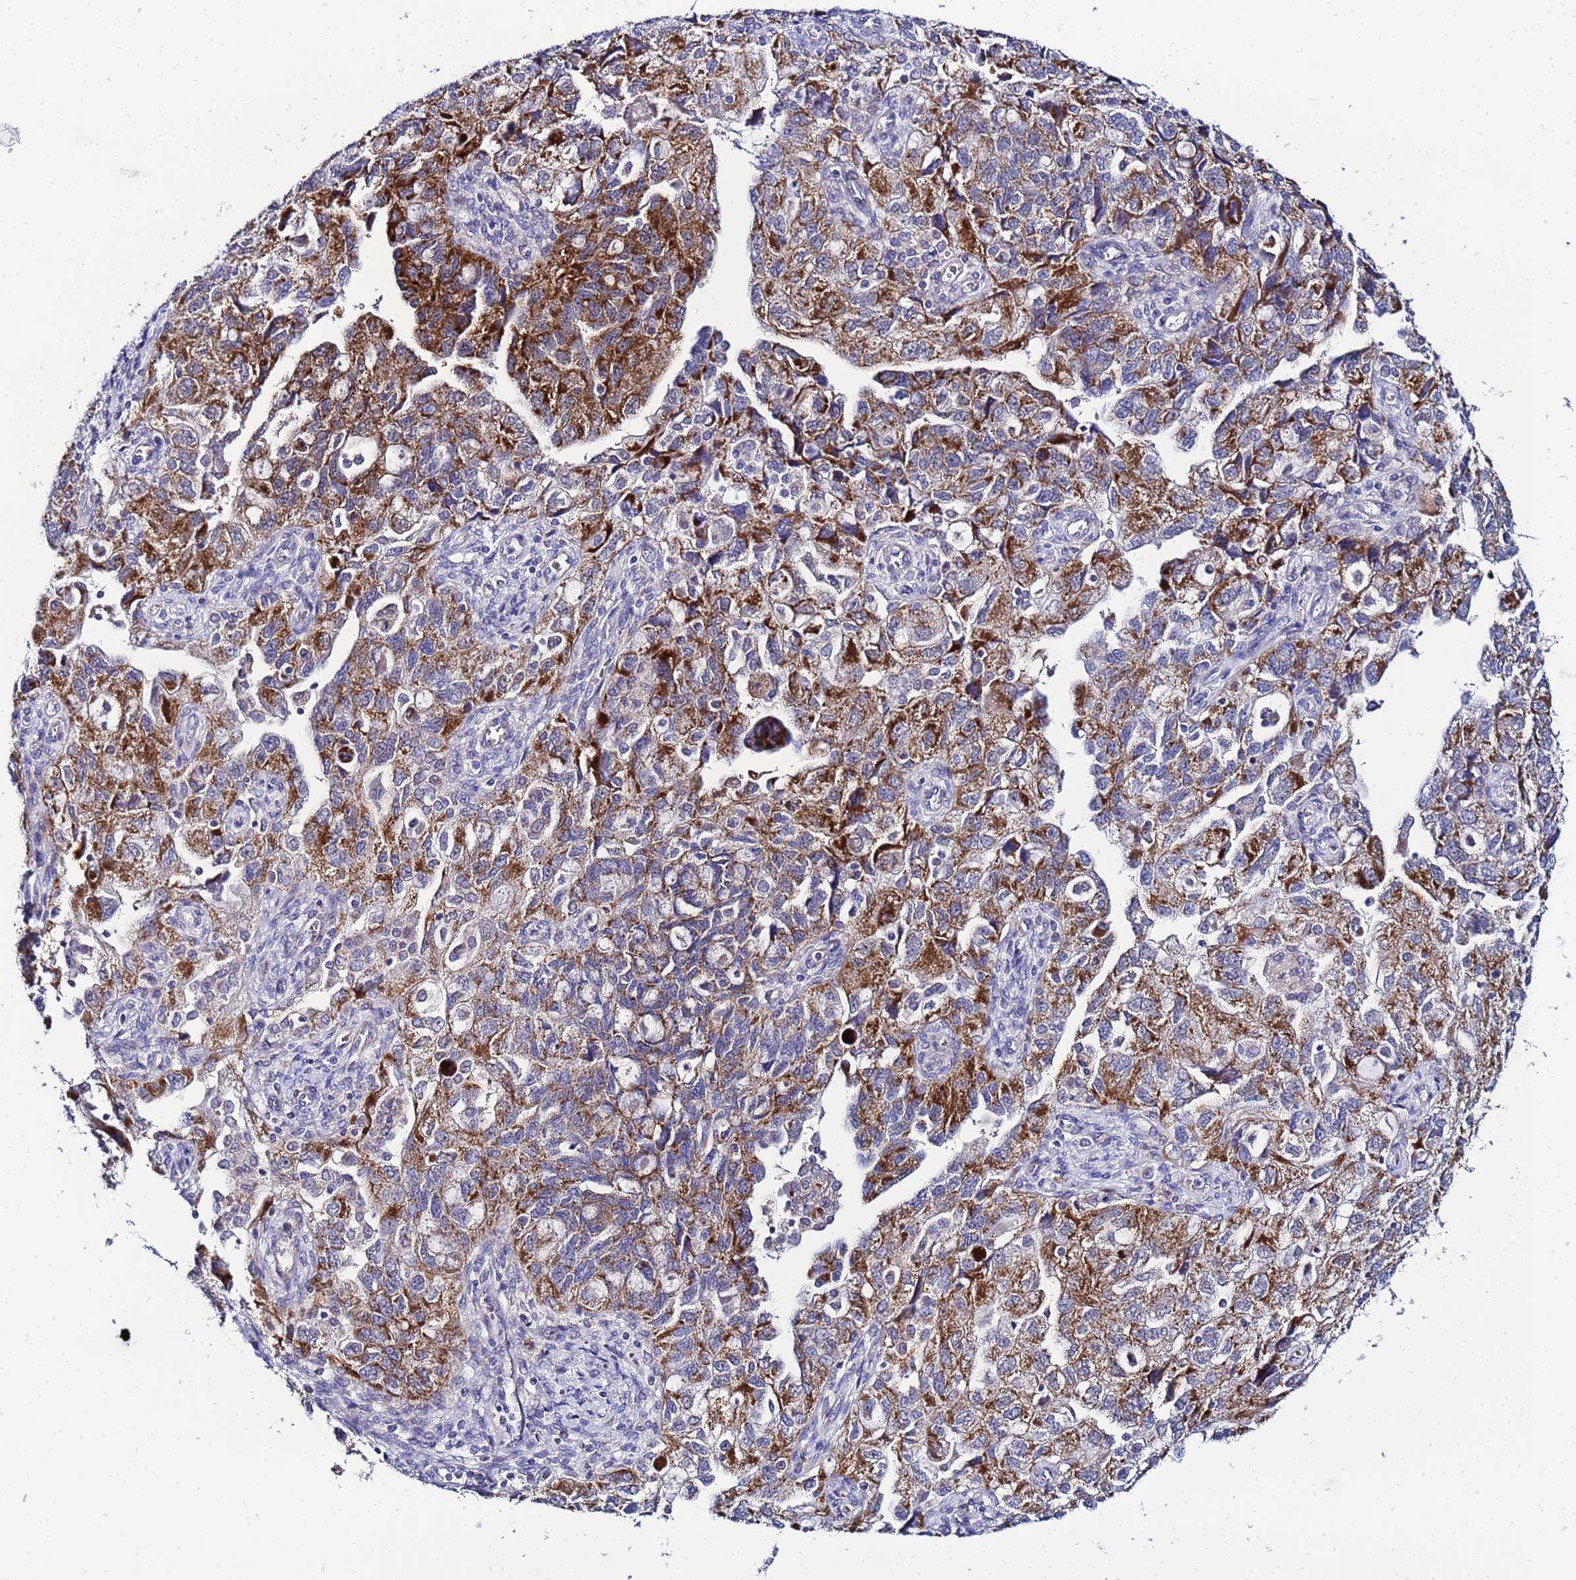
{"staining": {"intensity": "strong", "quantity": ">75%", "location": "cytoplasmic/membranous"}, "tissue": "ovarian cancer", "cell_type": "Tumor cells", "image_type": "cancer", "snomed": [{"axis": "morphology", "description": "Carcinoma, NOS"}, {"axis": "morphology", "description": "Cystadenocarcinoma, serous, NOS"}, {"axis": "topography", "description": "Ovary"}], "caption": "IHC histopathology image of neoplastic tissue: human ovarian cancer (serous cystadenocarcinoma) stained using immunohistochemistry displays high levels of strong protein expression localized specifically in the cytoplasmic/membranous of tumor cells, appearing as a cytoplasmic/membranous brown color.", "gene": "FAHD2A", "patient": {"sex": "female", "age": 69}}